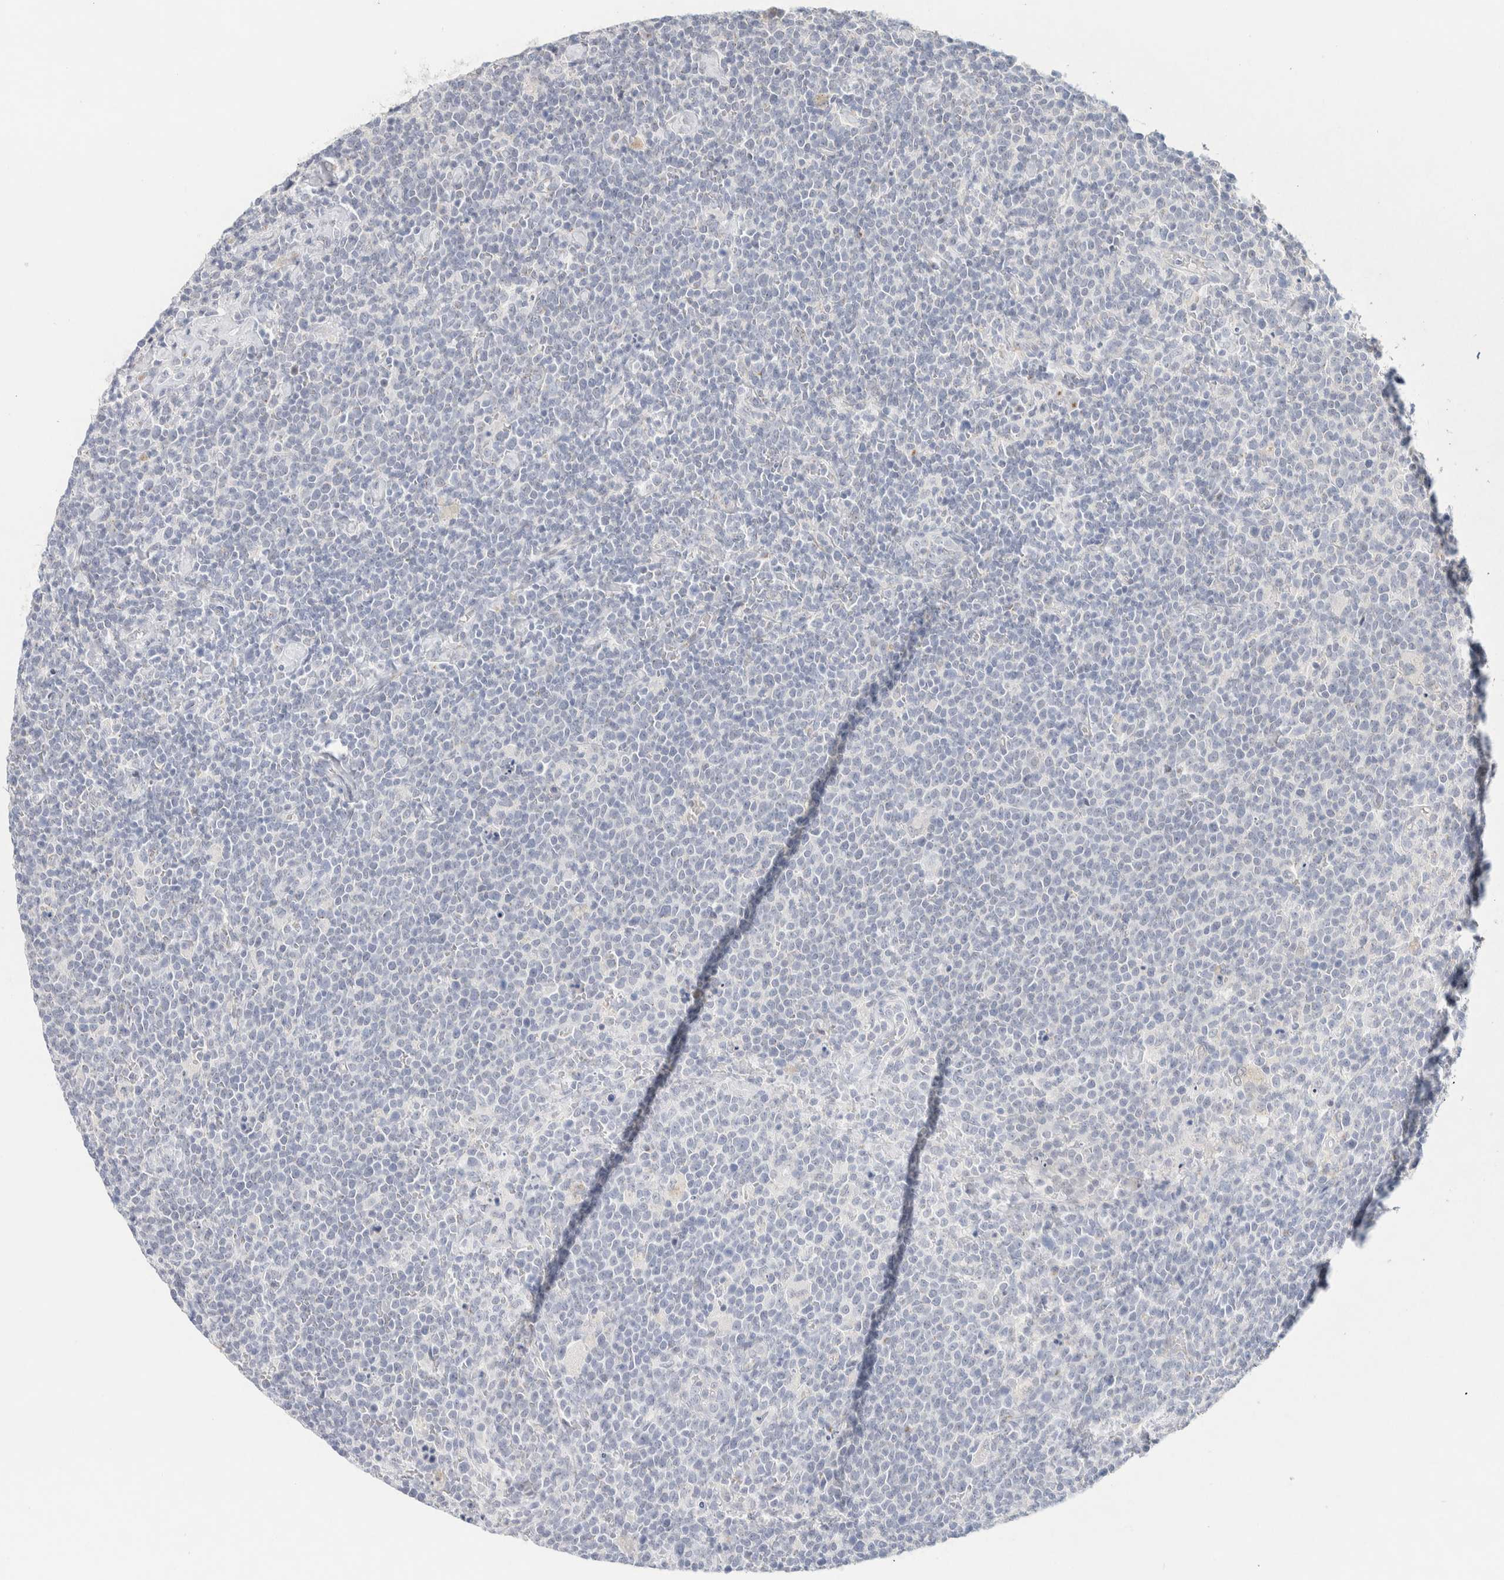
{"staining": {"intensity": "negative", "quantity": "none", "location": "none"}, "tissue": "lymphoma", "cell_type": "Tumor cells", "image_type": "cancer", "snomed": [{"axis": "morphology", "description": "Malignant lymphoma, non-Hodgkin's type, High grade"}, {"axis": "topography", "description": "Lymph node"}], "caption": "A high-resolution image shows IHC staining of lymphoma, which demonstrates no significant expression in tumor cells. Brightfield microscopy of immunohistochemistry (IHC) stained with DAB (brown) and hematoxylin (blue), captured at high magnification.", "gene": "SPNS3", "patient": {"sex": "male", "age": 61}}